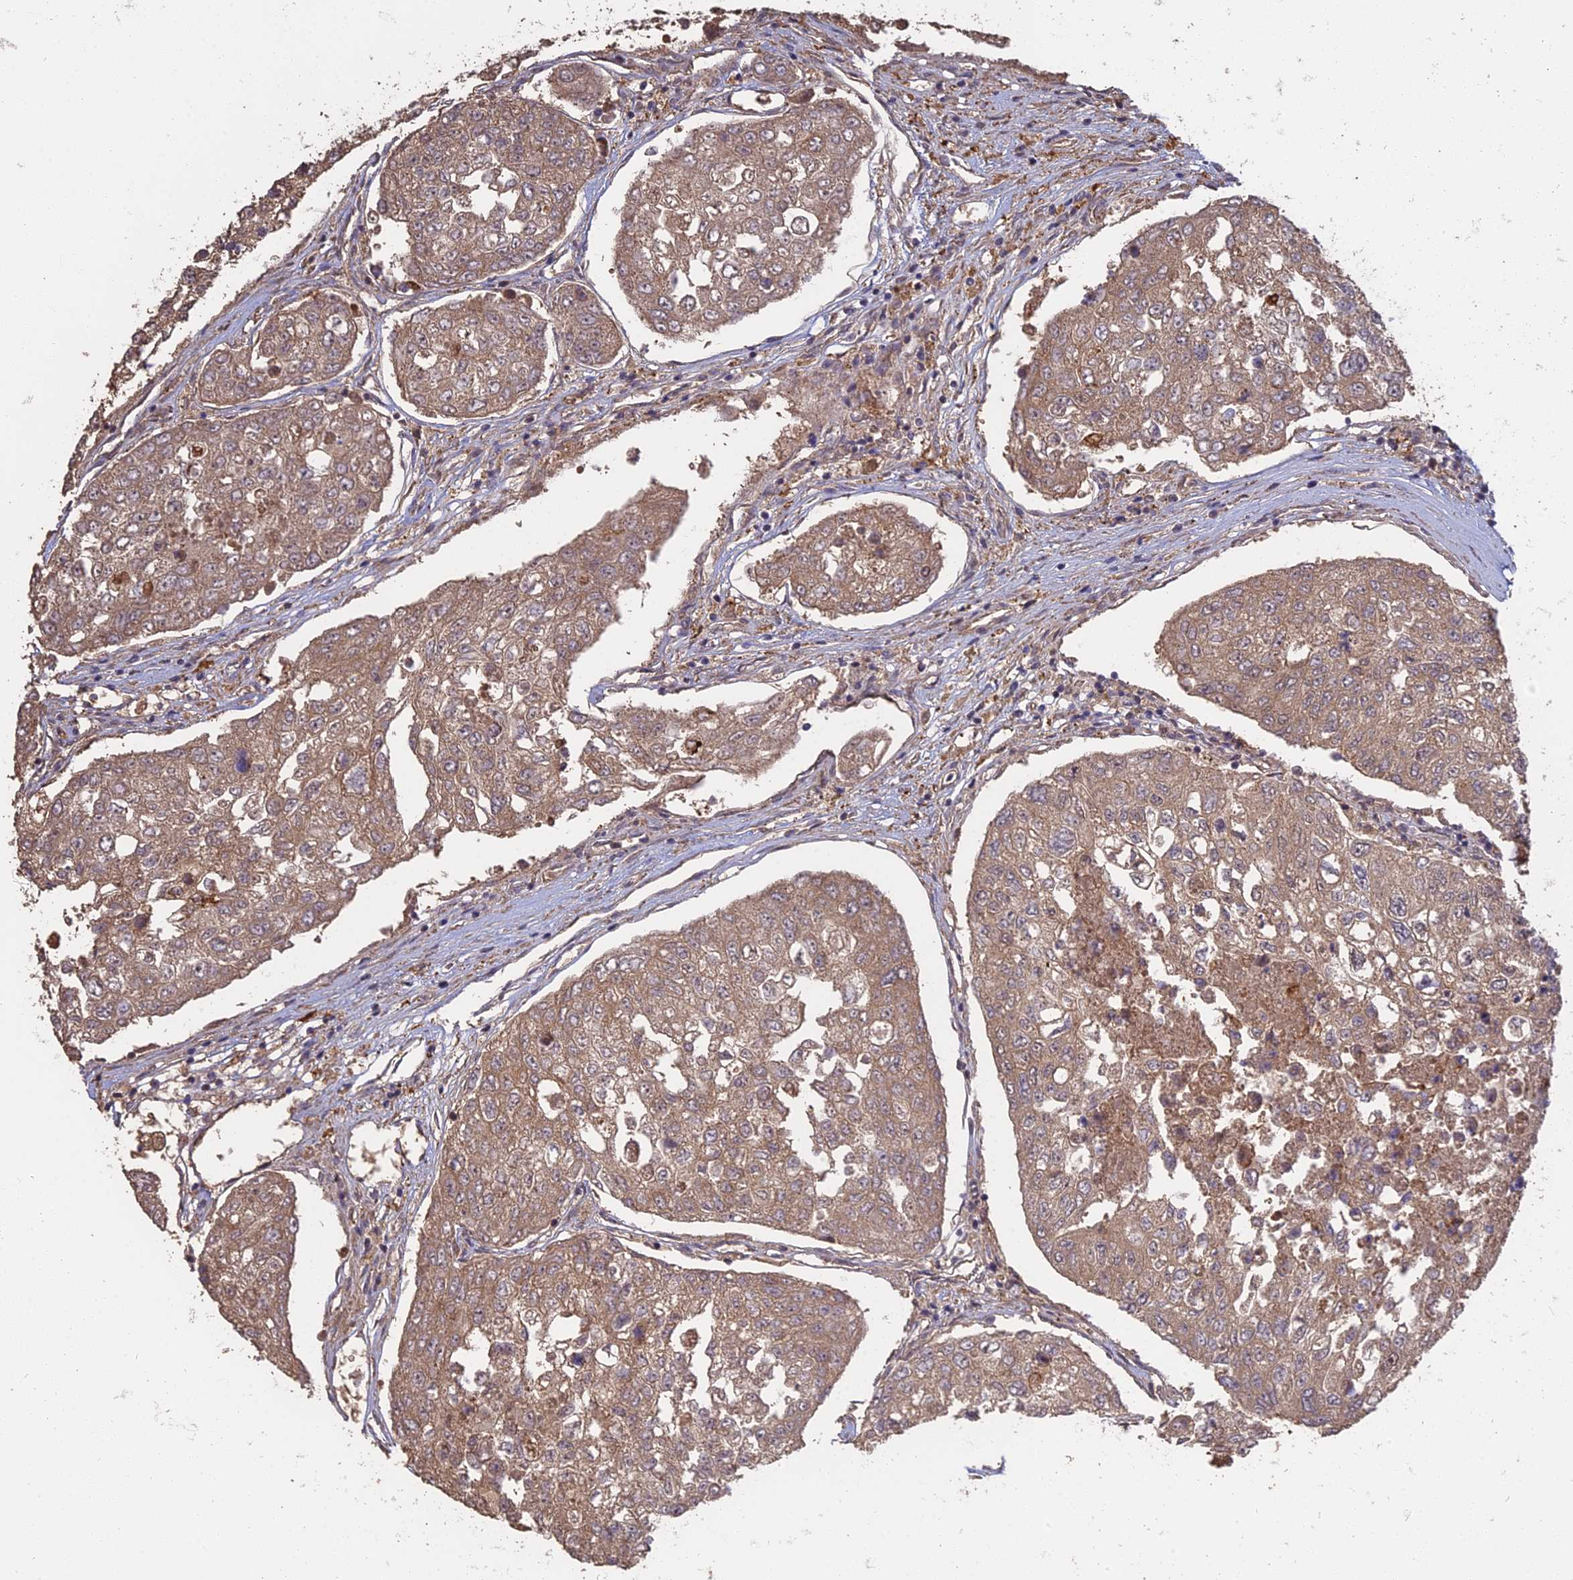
{"staining": {"intensity": "weak", "quantity": ">75%", "location": "cytoplasmic/membranous"}, "tissue": "urothelial cancer", "cell_type": "Tumor cells", "image_type": "cancer", "snomed": [{"axis": "morphology", "description": "Urothelial carcinoma, High grade"}, {"axis": "topography", "description": "Lymph node"}, {"axis": "topography", "description": "Urinary bladder"}], "caption": "Protein staining of urothelial cancer tissue displays weak cytoplasmic/membranous staining in about >75% of tumor cells.", "gene": "ARHGAP40", "patient": {"sex": "male", "age": 51}}